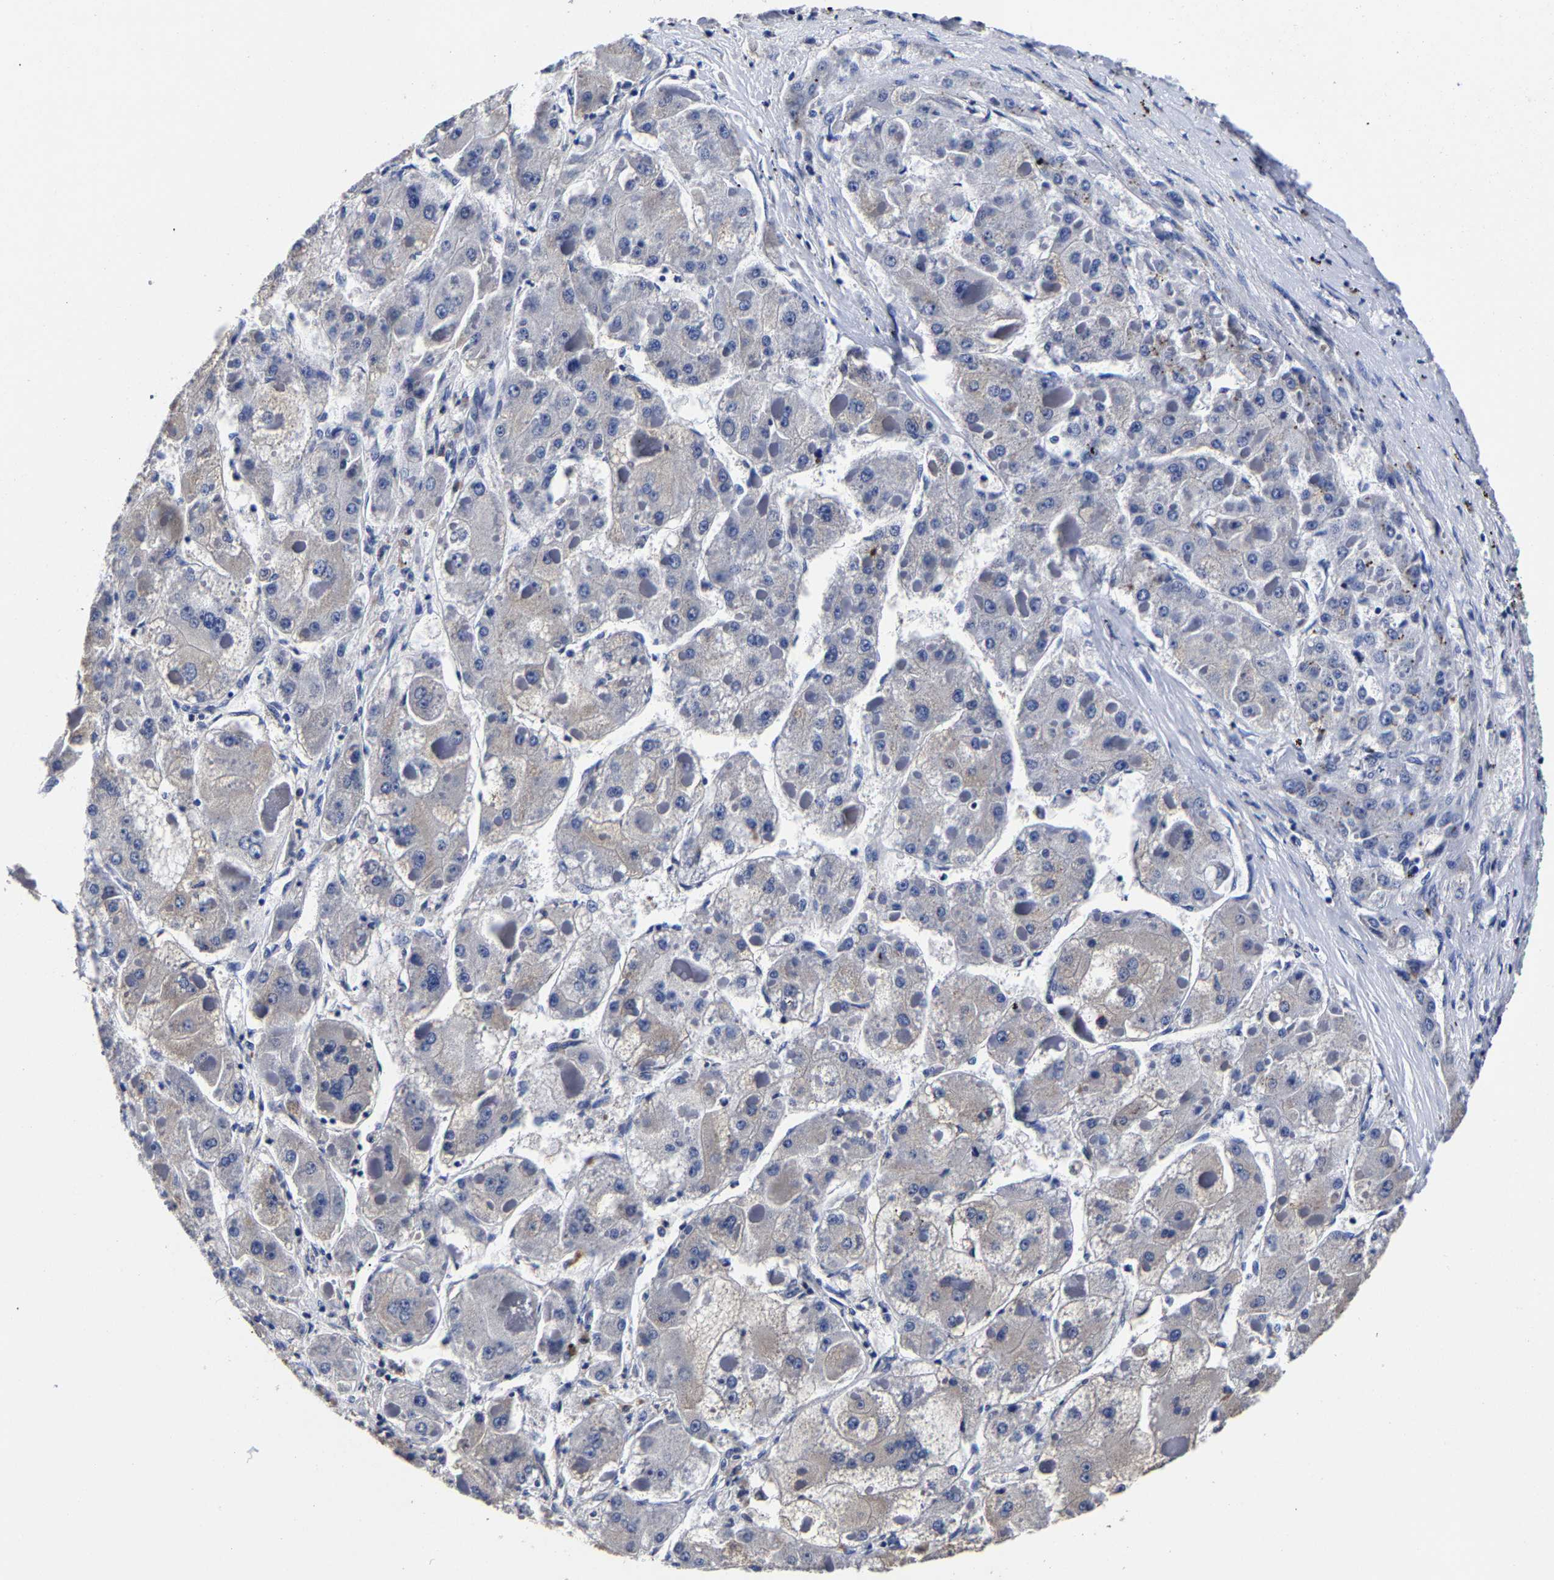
{"staining": {"intensity": "negative", "quantity": "none", "location": "none"}, "tissue": "liver cancer", "cell_type": "Tumor cells", "image_type": "cancer", "snomed": [{"axis": "morphology", "description": "Carcinoma, Hepatocellular, NOS"}, {"axis": "topography", "description": "Liver"}], "caption": "Human liver hepatocellular carcinoma stained for a protein using immunohistochemistry (IHC) exhibits no positivity in tumor cells.", "gene": "AKAP4", "patient": {"sex": "female", "age": 73}}